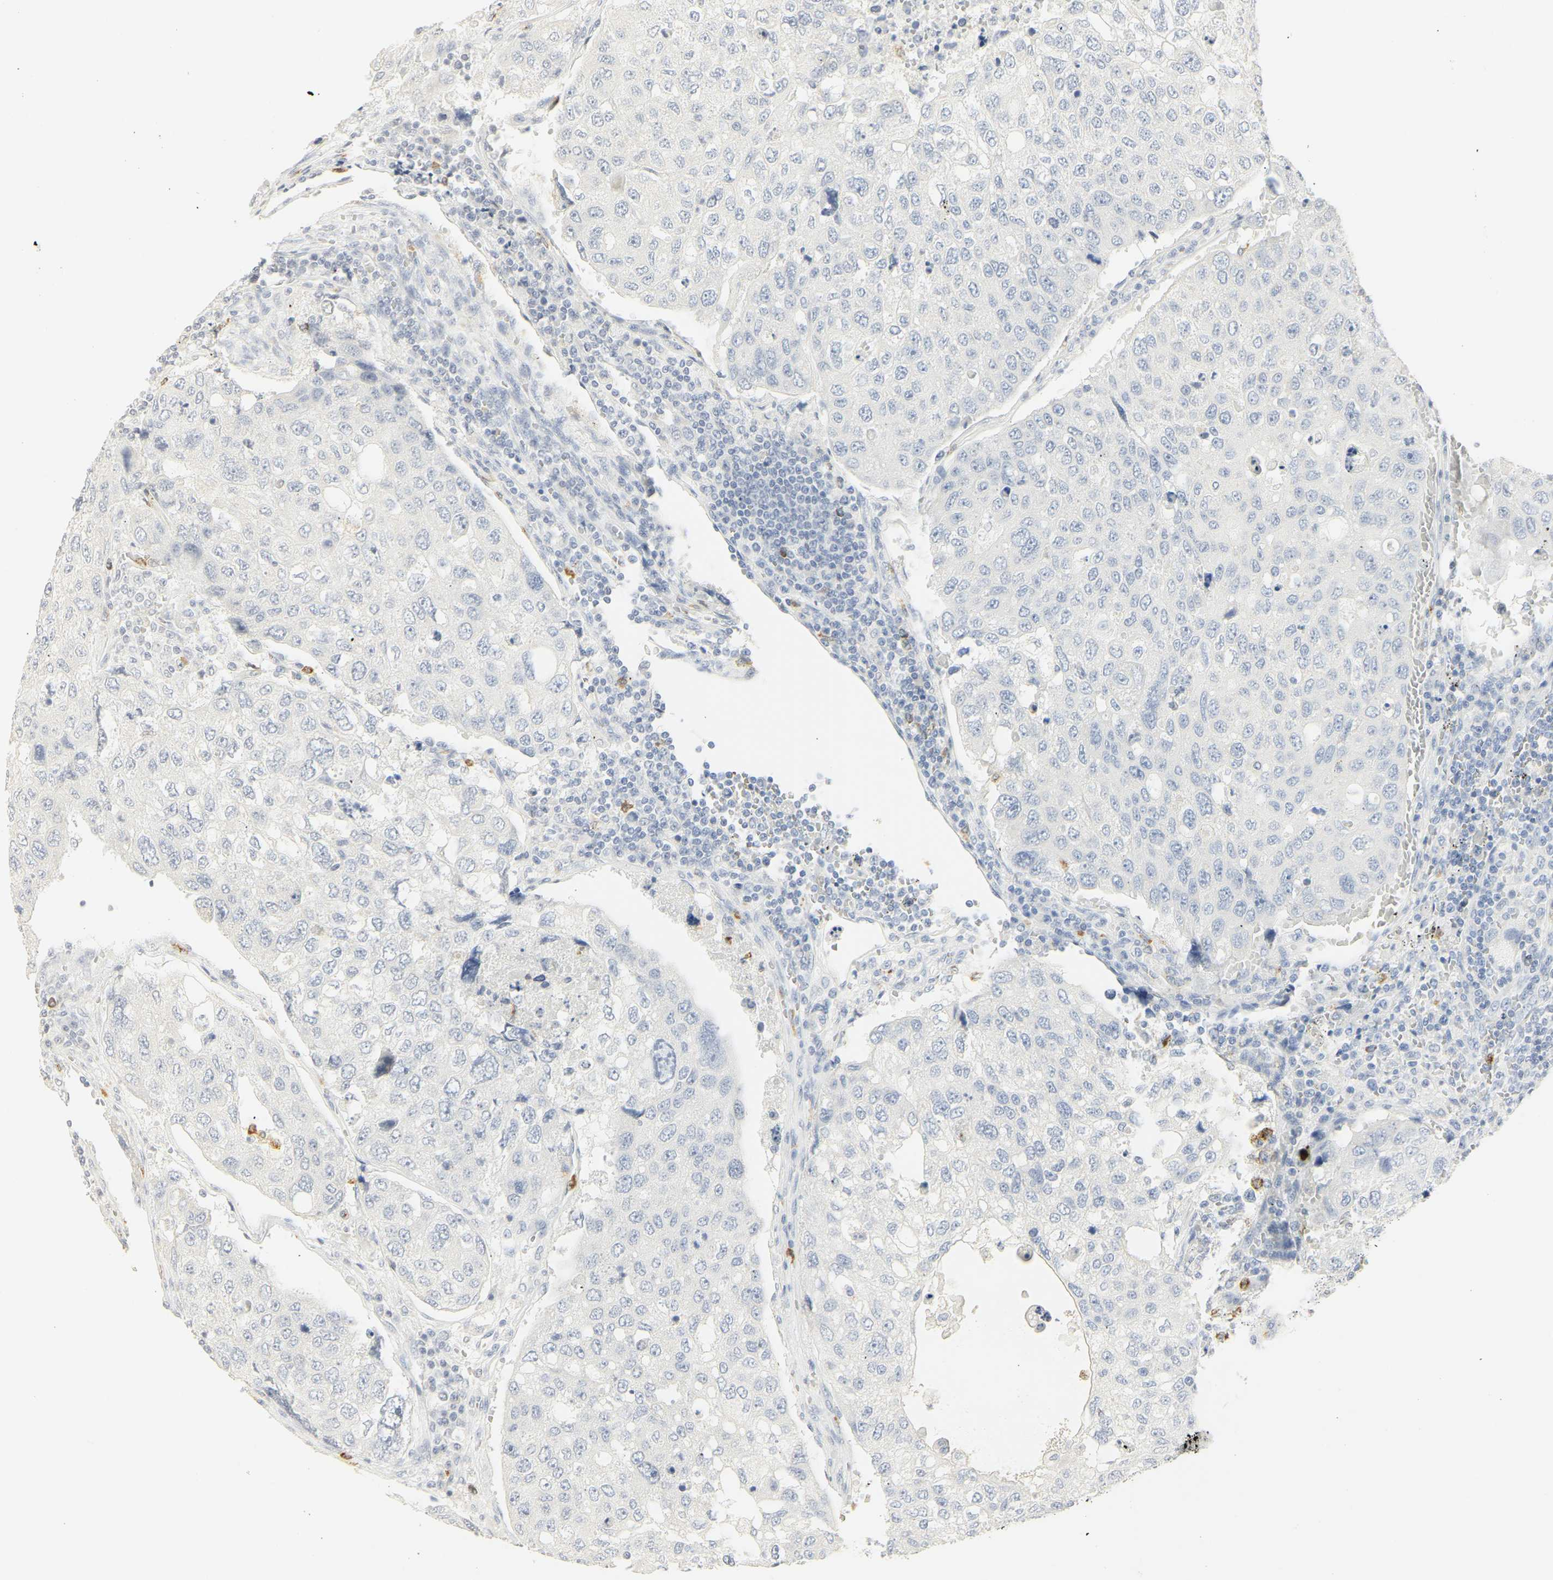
{"staining": {"intensity": "negative", "quantity": "none", "location": "none"}, "tissue": "urothelial cancer", "cell_type": "Tumor cells", "image_type": "cancer", "snomed": [{"axis": "morphology", "description": "Urothelial carcinoma, High grade"}, {"axis": "topography", "description": "Lymph node"}, {"axis": "topography", "description": "Urinary bladder"}], "caption": "The immunohistochemistry (IHC) micrograph has no significant positivity in tumor cells of urothelial cancer tissue.", "gene": "MPO", "patient": {"sex": "male", "age": 51}}